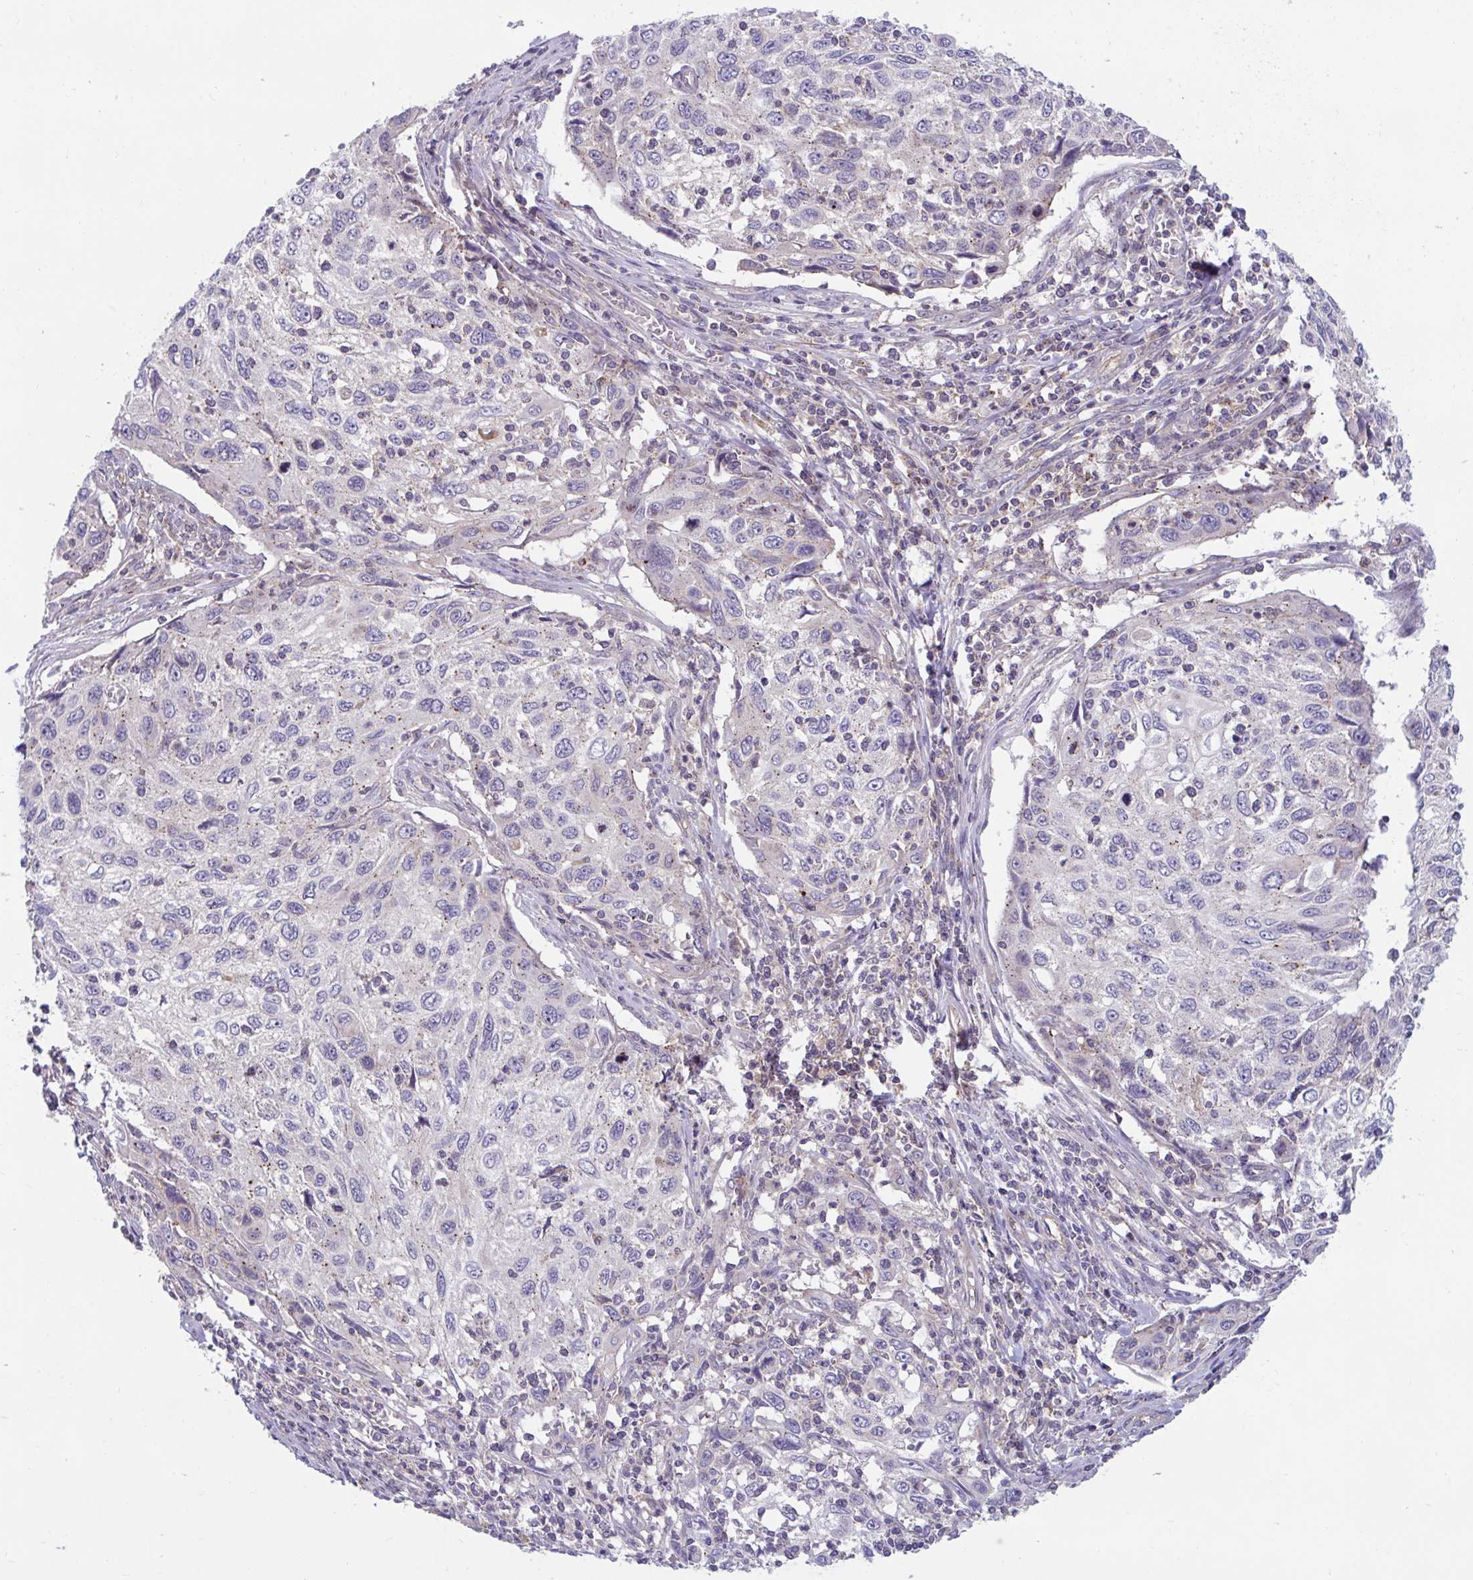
{"staining": {"intensity": "weak", "quantity": "25%-75%", "location": "cytoplasmic/membranous"}, "tissue": "cervical cancer", "cell_type": "Tumor cells", "image_type": "cancer", "snomed": [{"axis": "morphology", "description": "Squamous cell carcinoma, NOS"}, {"axis": "topography", "description": "Cervix"}], "caption": "Cervical cancer (squamous cell carcinoma) was stained to show a protein in brown. There is low levels of weak cytoplasmic/membranous staining in approximately 25%-75% of tumor cells.", "gene": "IST1", "patient": {"sex": "female", "age": 70}}